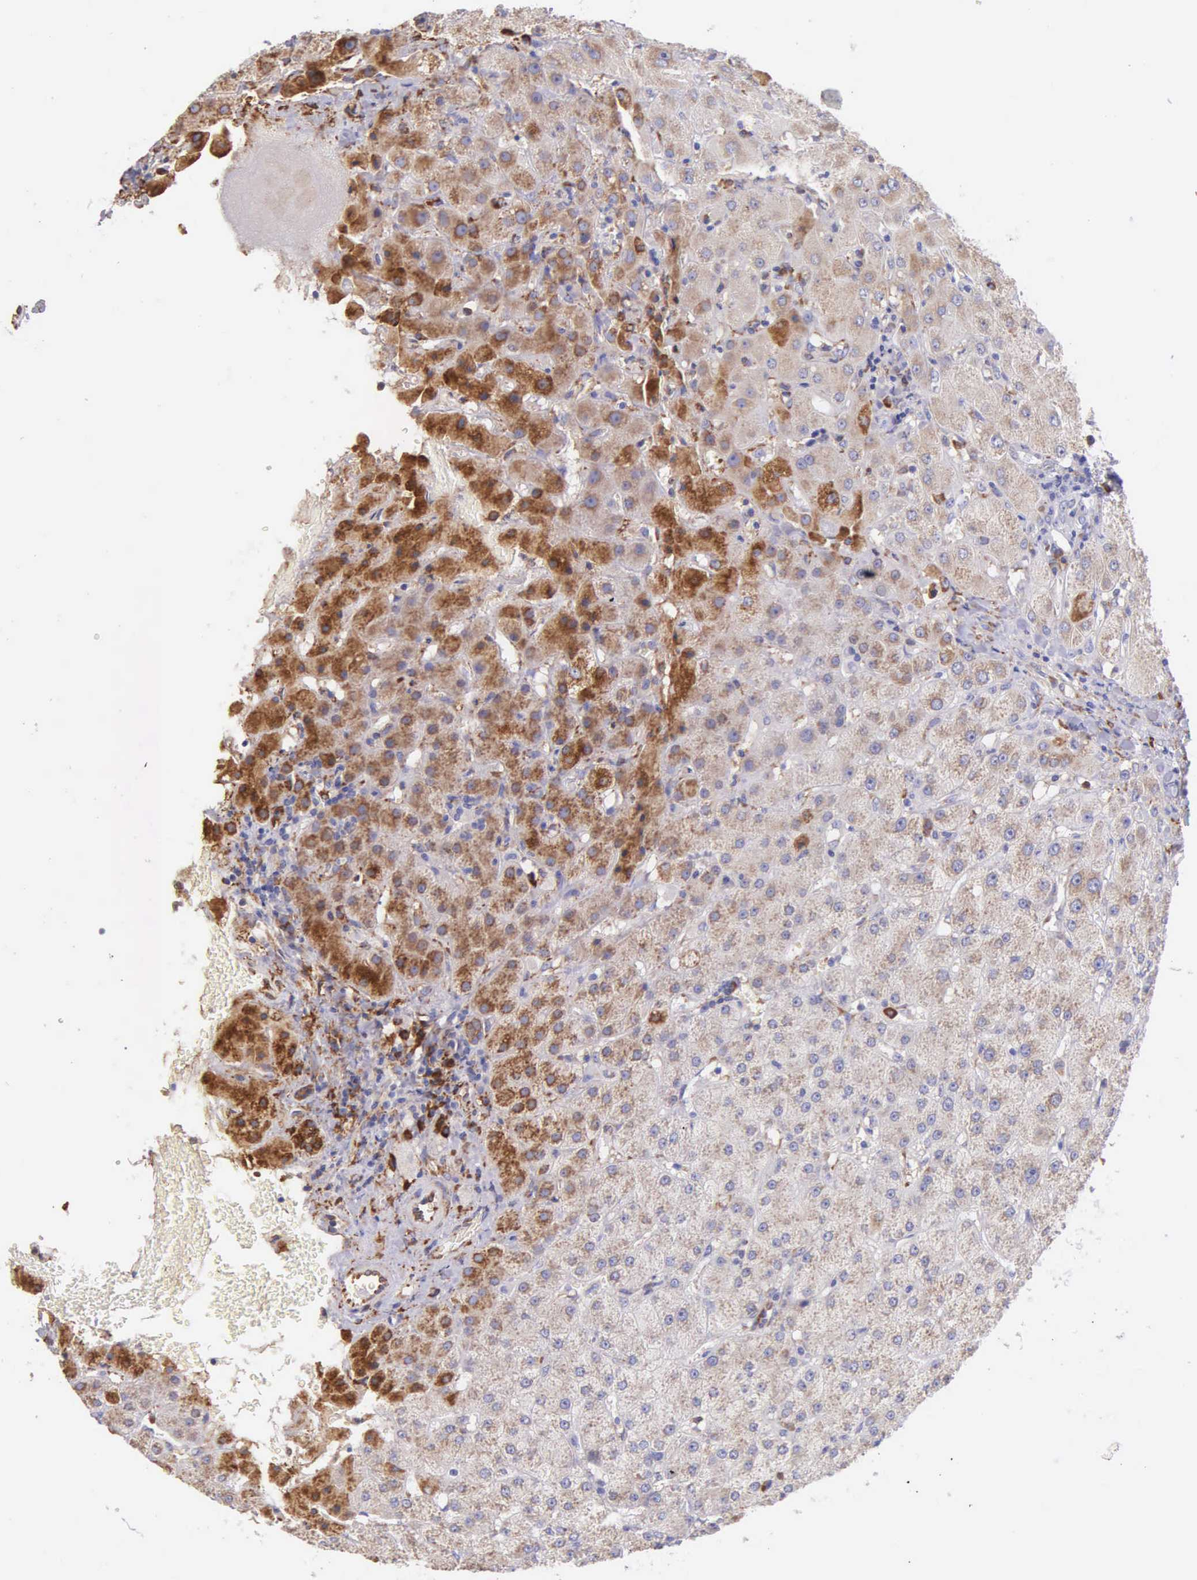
{"staining": {"intensity": "weak", "quantity": "<25%", "location": "cytoplasmic/membranous"}, "tissue": "liver", "cell_type": "Cholangiocytes", "image_type": "normal", "snomed": [{"axis": "morphology", "description": "Normal tissue, NOS"}, {"axis": "topography", "description": "Liver"}], "caption": "IHC micrograph of normal liver: human liver stained with DAB (3,3'-diaminobenzidine) reveals no significant protein positivity in cholangiocytes.", "gene": "CKAP4", "patient": {"sex": "female", "age": 79}}